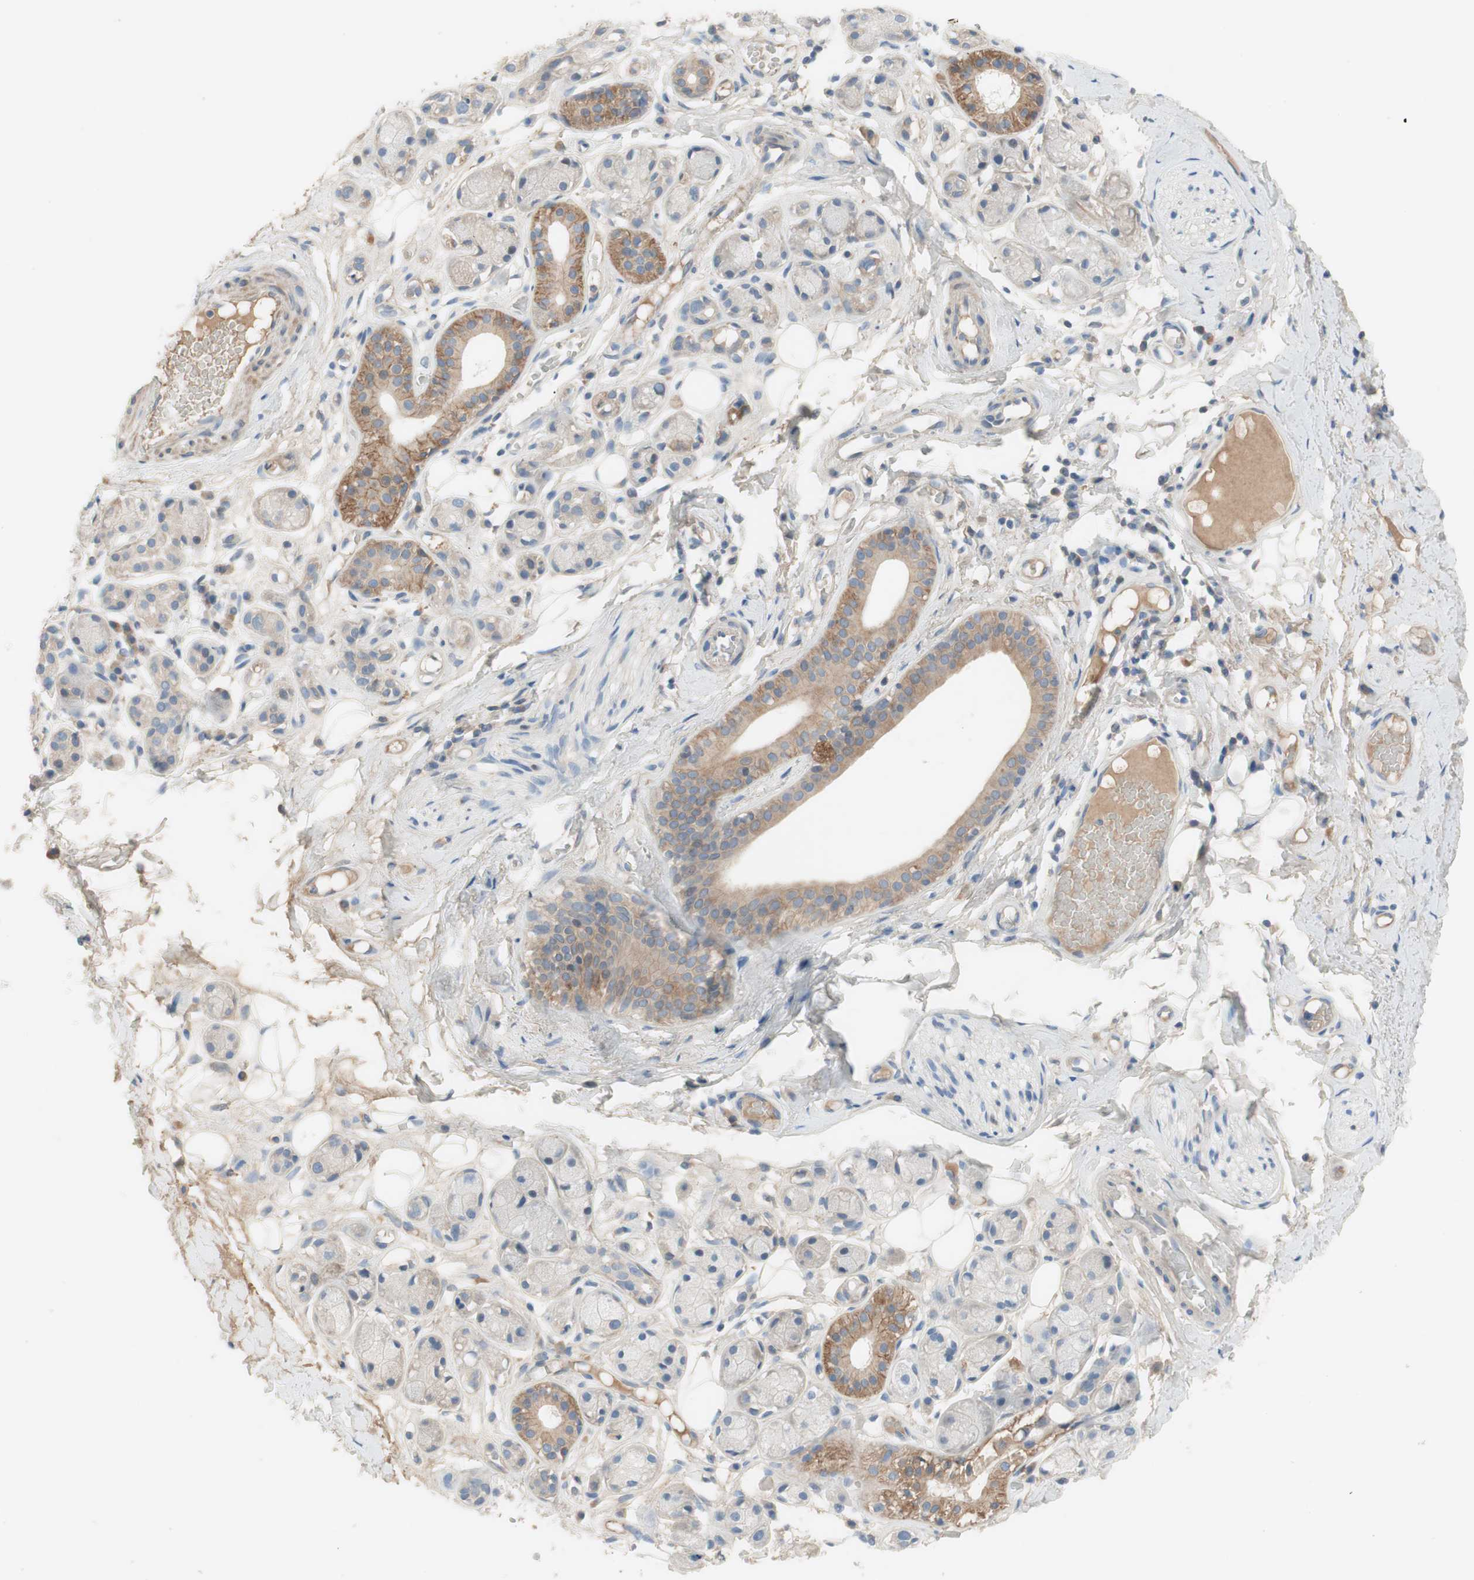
{"staining": {"intensity": "negative", "quantity": "none", "location": "none"}, "tissue": "adipose tissue", "cell_type": "Adipocytes", "image_type": "normal", "snomed": [{"axis": "morphology", "description": "Normal tissue, NOS"}, {"axis": "morphology", "description": "Inflammation, NOS"}, {"axis": "topography", "description": "Vascular tissue"}, {"axis": "topography", "description": "Salivary gland"}], "caption": "This is an immunohistochemistry image of unremarkable adipose tissue. There is no staining in adipocytes.", "gene": "FDFT1", "patient": {"sex": "female", "age": 75}}